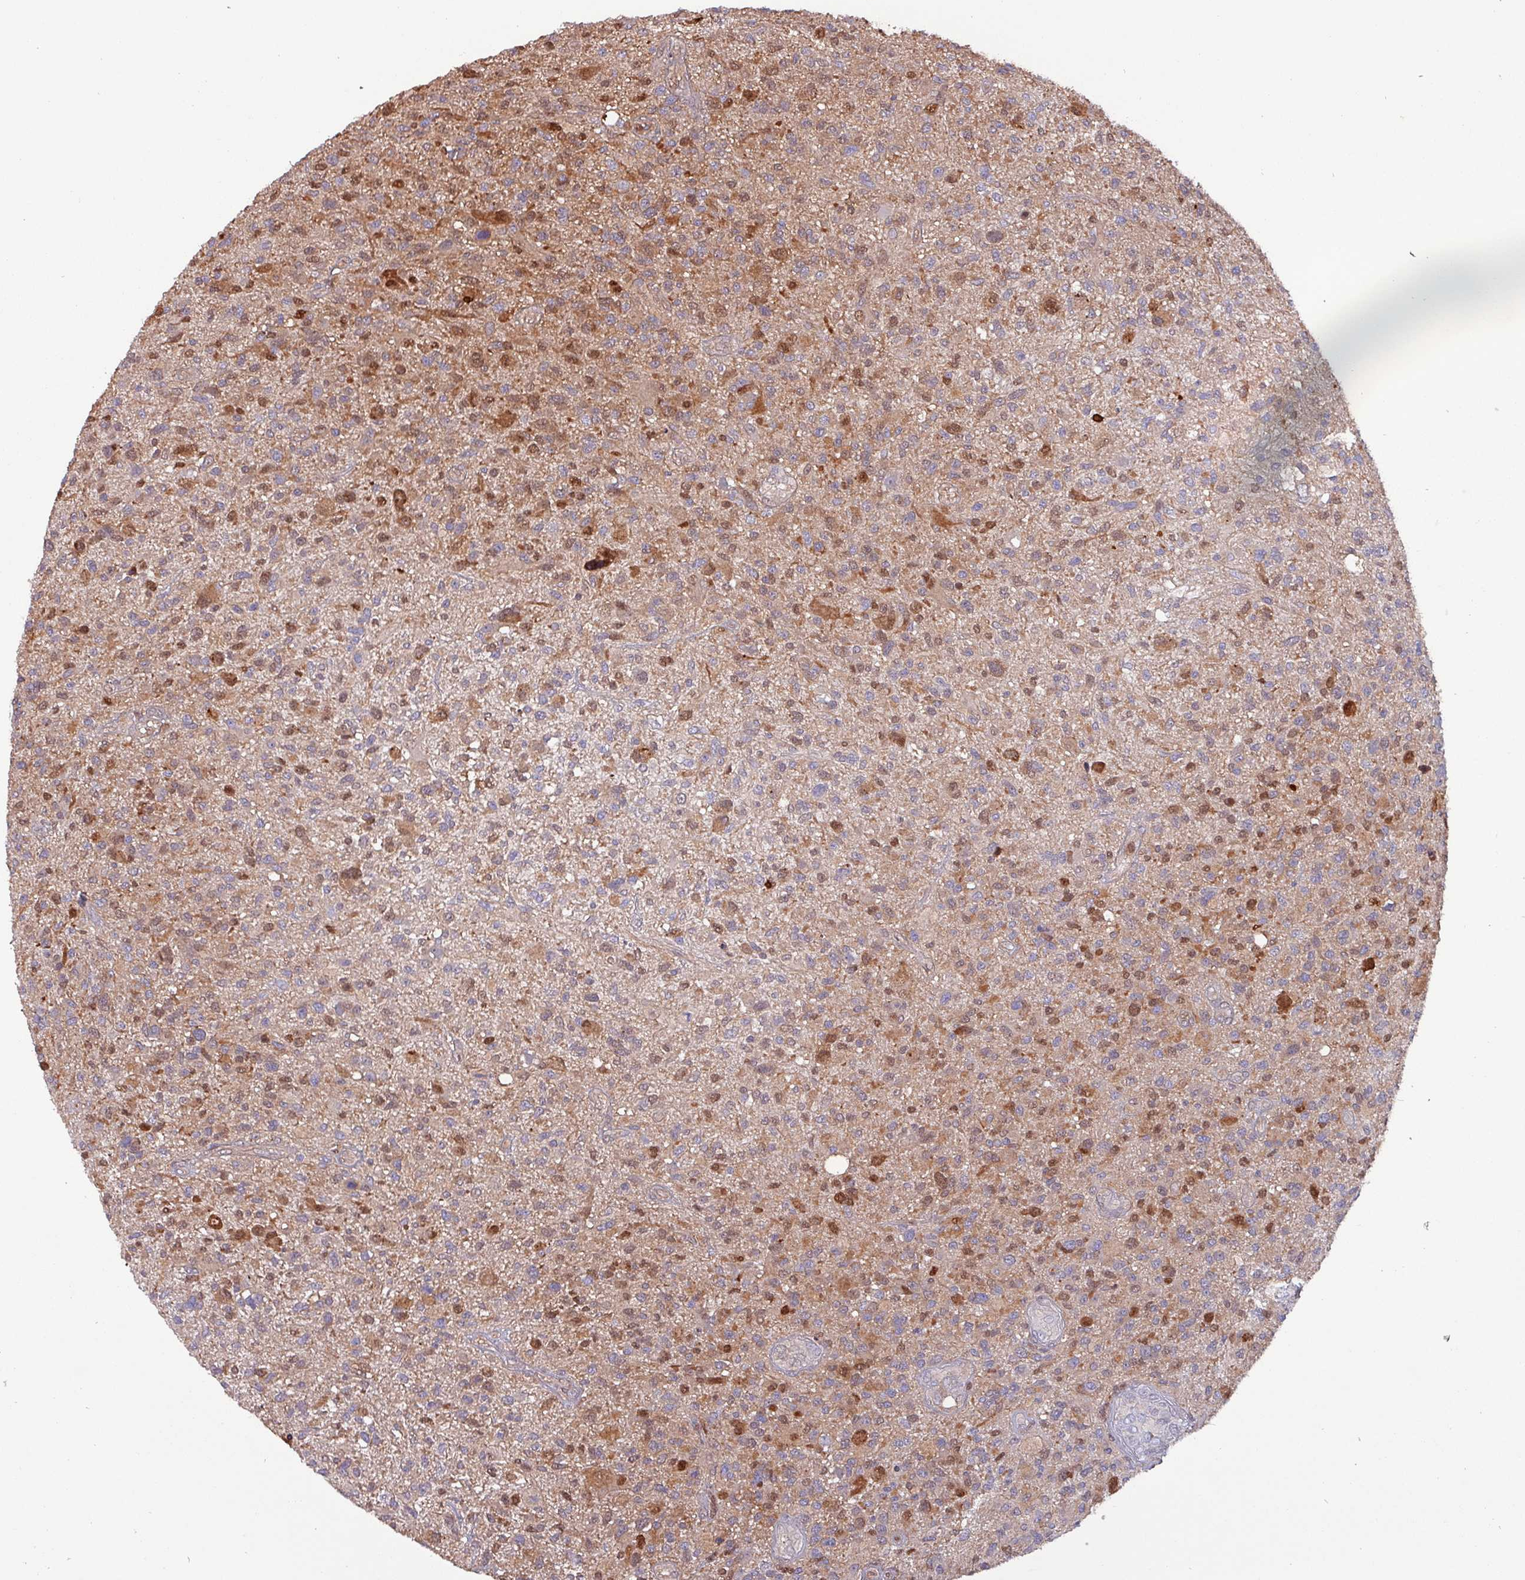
{"staining": {"intensity": "moderate", "quantity": ">75%", "location": "cytoplasmic/membranous,nuclear"}, "tissue": "glioma", "cell_type": "Tumor cells", "image_type": "cancer", "snomed": [{"axis": "morphology", "description": "Glioma, malignant, High grade"}, {"axis": "topography", "description": "Brain"}], "caption": "Tumor cells show moderate cytoplasmic/membranous and nuclear expression in about >75% of cells in glioma.", "gene": "PSMB8", "patient": {"sex": "male", "age": 47}}